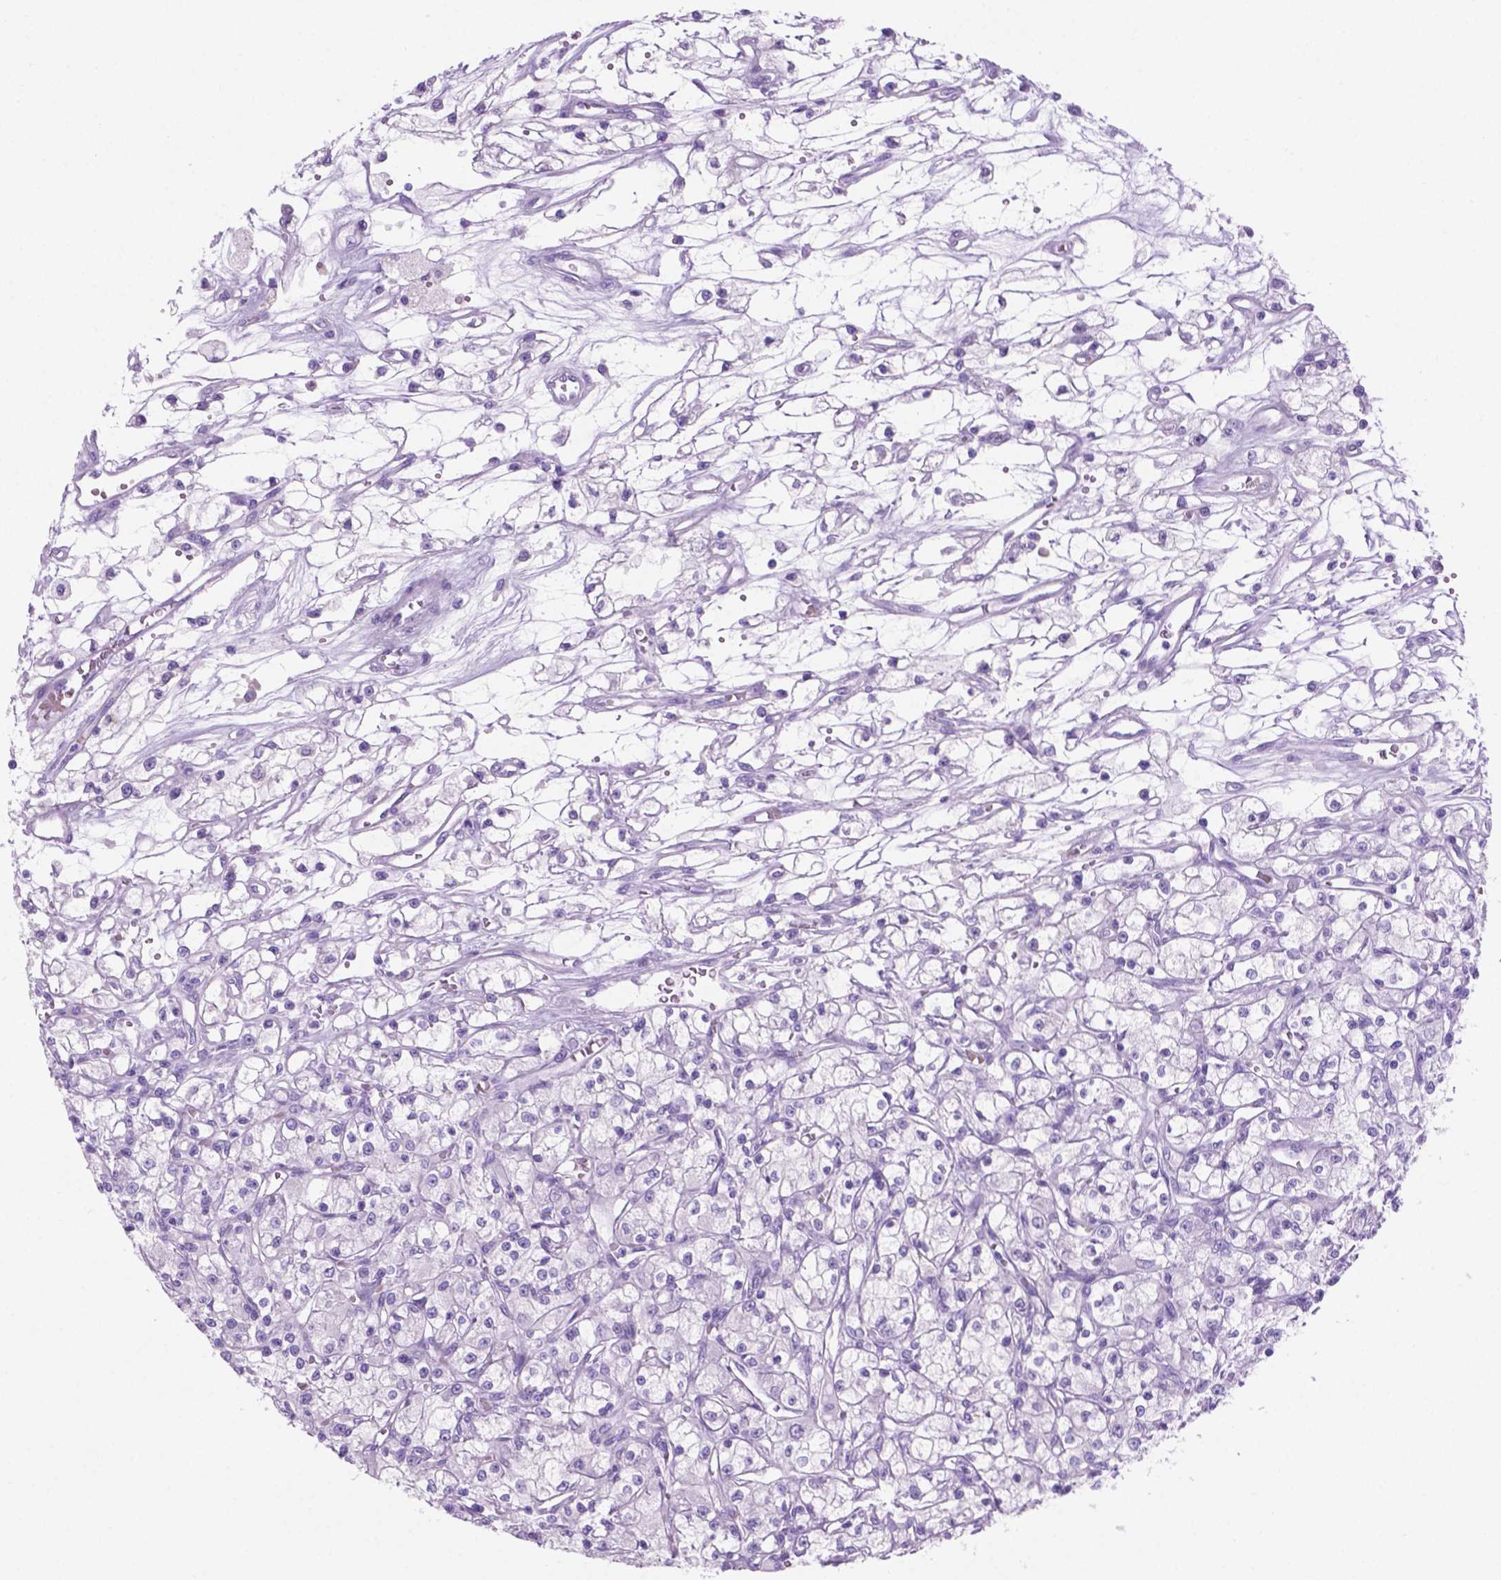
{"staining": {"intensity": "negative", "quantity": "none", "location": "none"}, "tissue": "renal cancer", "cell_type": "Tumor cells", "image_type": "cancer", "snomed": [{"axis": "morphology", "description": "Adenocarcinoma, NOS"}, {"axis": "topography", "description": "Kidney"}], "caption": "Immunohistochemistry histopathology image of neoplastic tissue: human renal adenocarcinoma stained with DAB (3,3'-diaminobenzidine) reveals no significant protein positivity in tumor cells. (DAB immunohistochemistry, high magnification).", "gene": "GRIN2B", "patient": {"sex": "female", "age": 59}}